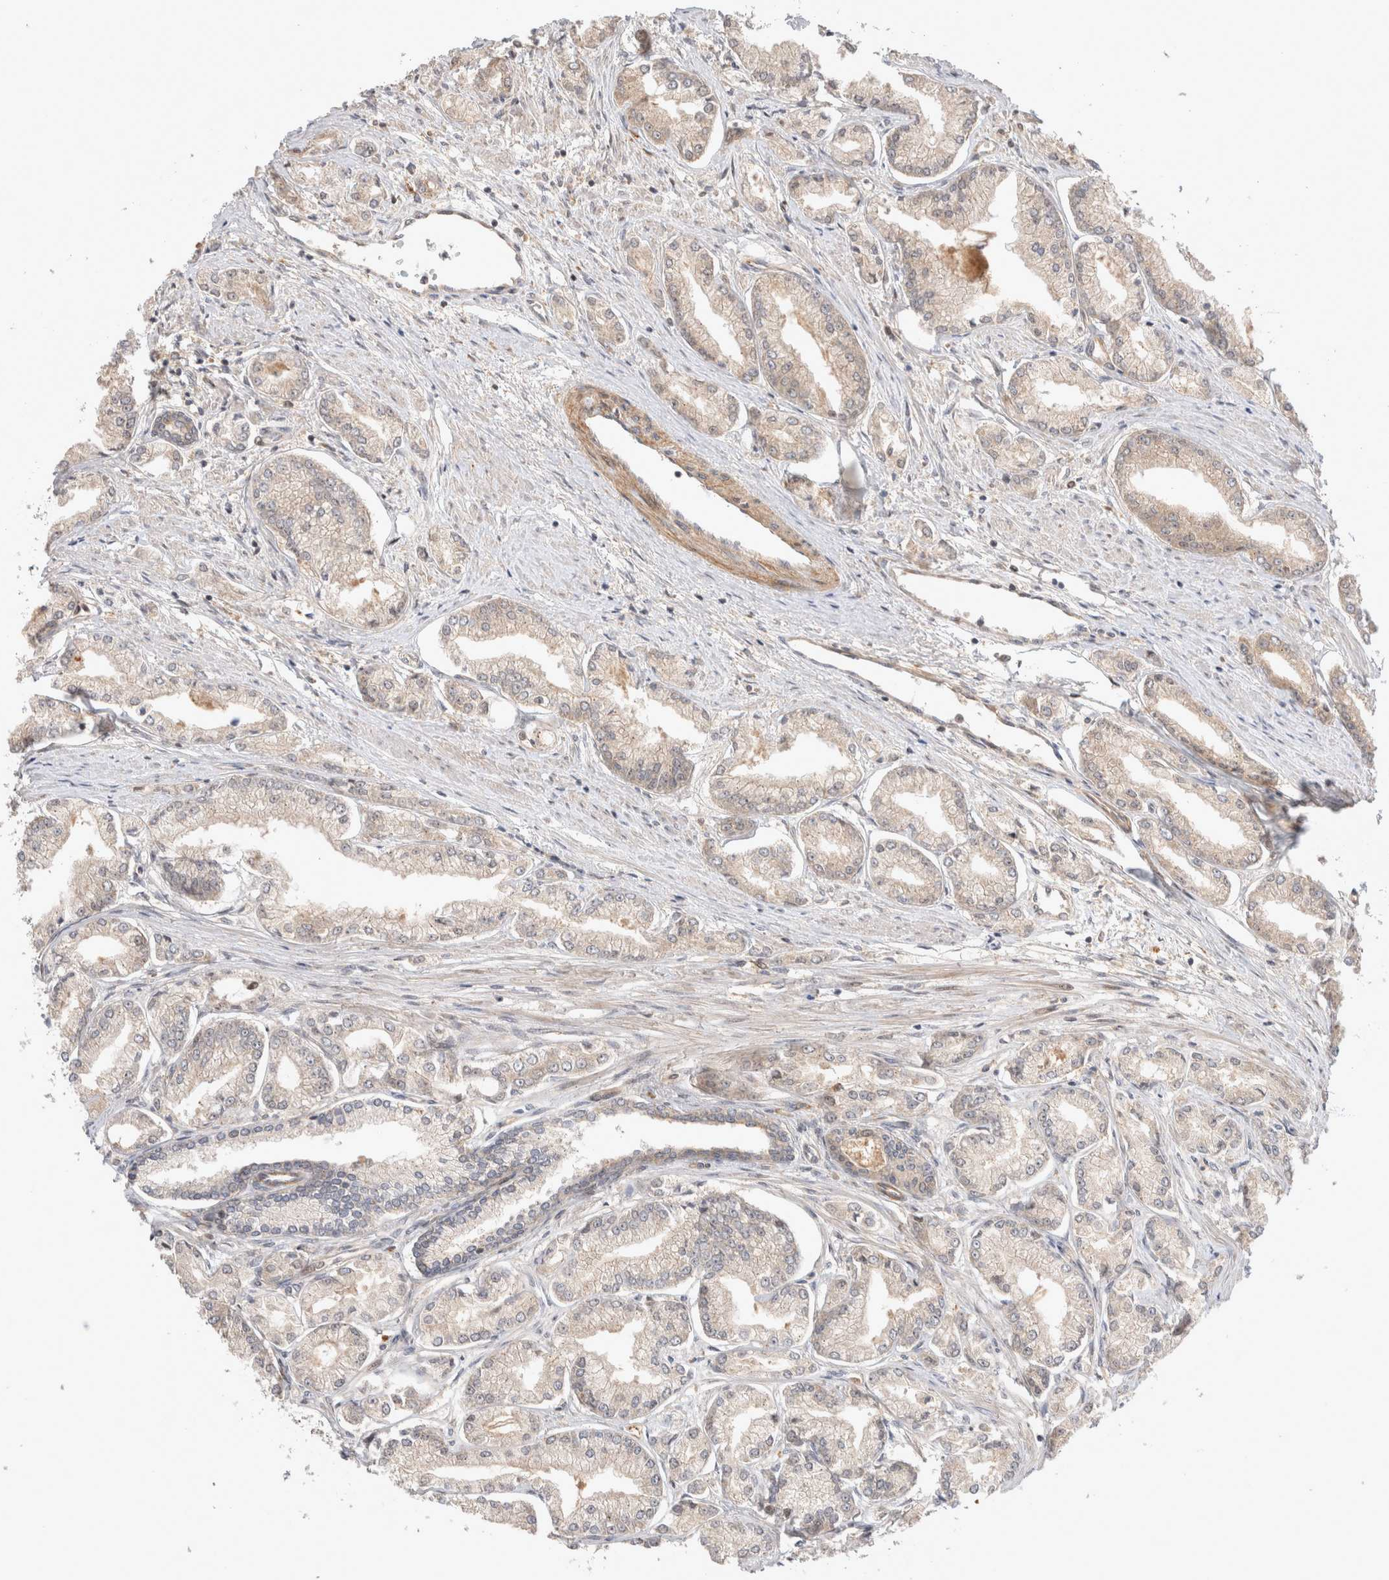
{"staining": {"intensity": "weak", "quantity": "<25%", "location": "cytoplasmic/membranous"}, "tissue": "prostate cancer", "cell_type": "Tumor cells", "image_type": "cancer", "snomed": [{"axis": "morphology", "description": "Adenocarcinoma, Low grade"}, {"axis": "topography", "description": "Prostate"}], "caption": "High power microscopy photomicrograph of an immunohistochemistry (IHC) histopathology image of adenocarcinoma (low-grade) (prostate), revealing no significant staining in tumor cells. (DAB immunohistochemistry, high magnification).", "gene": "HTT", "patient": {"sex": "male", "age": 52}}